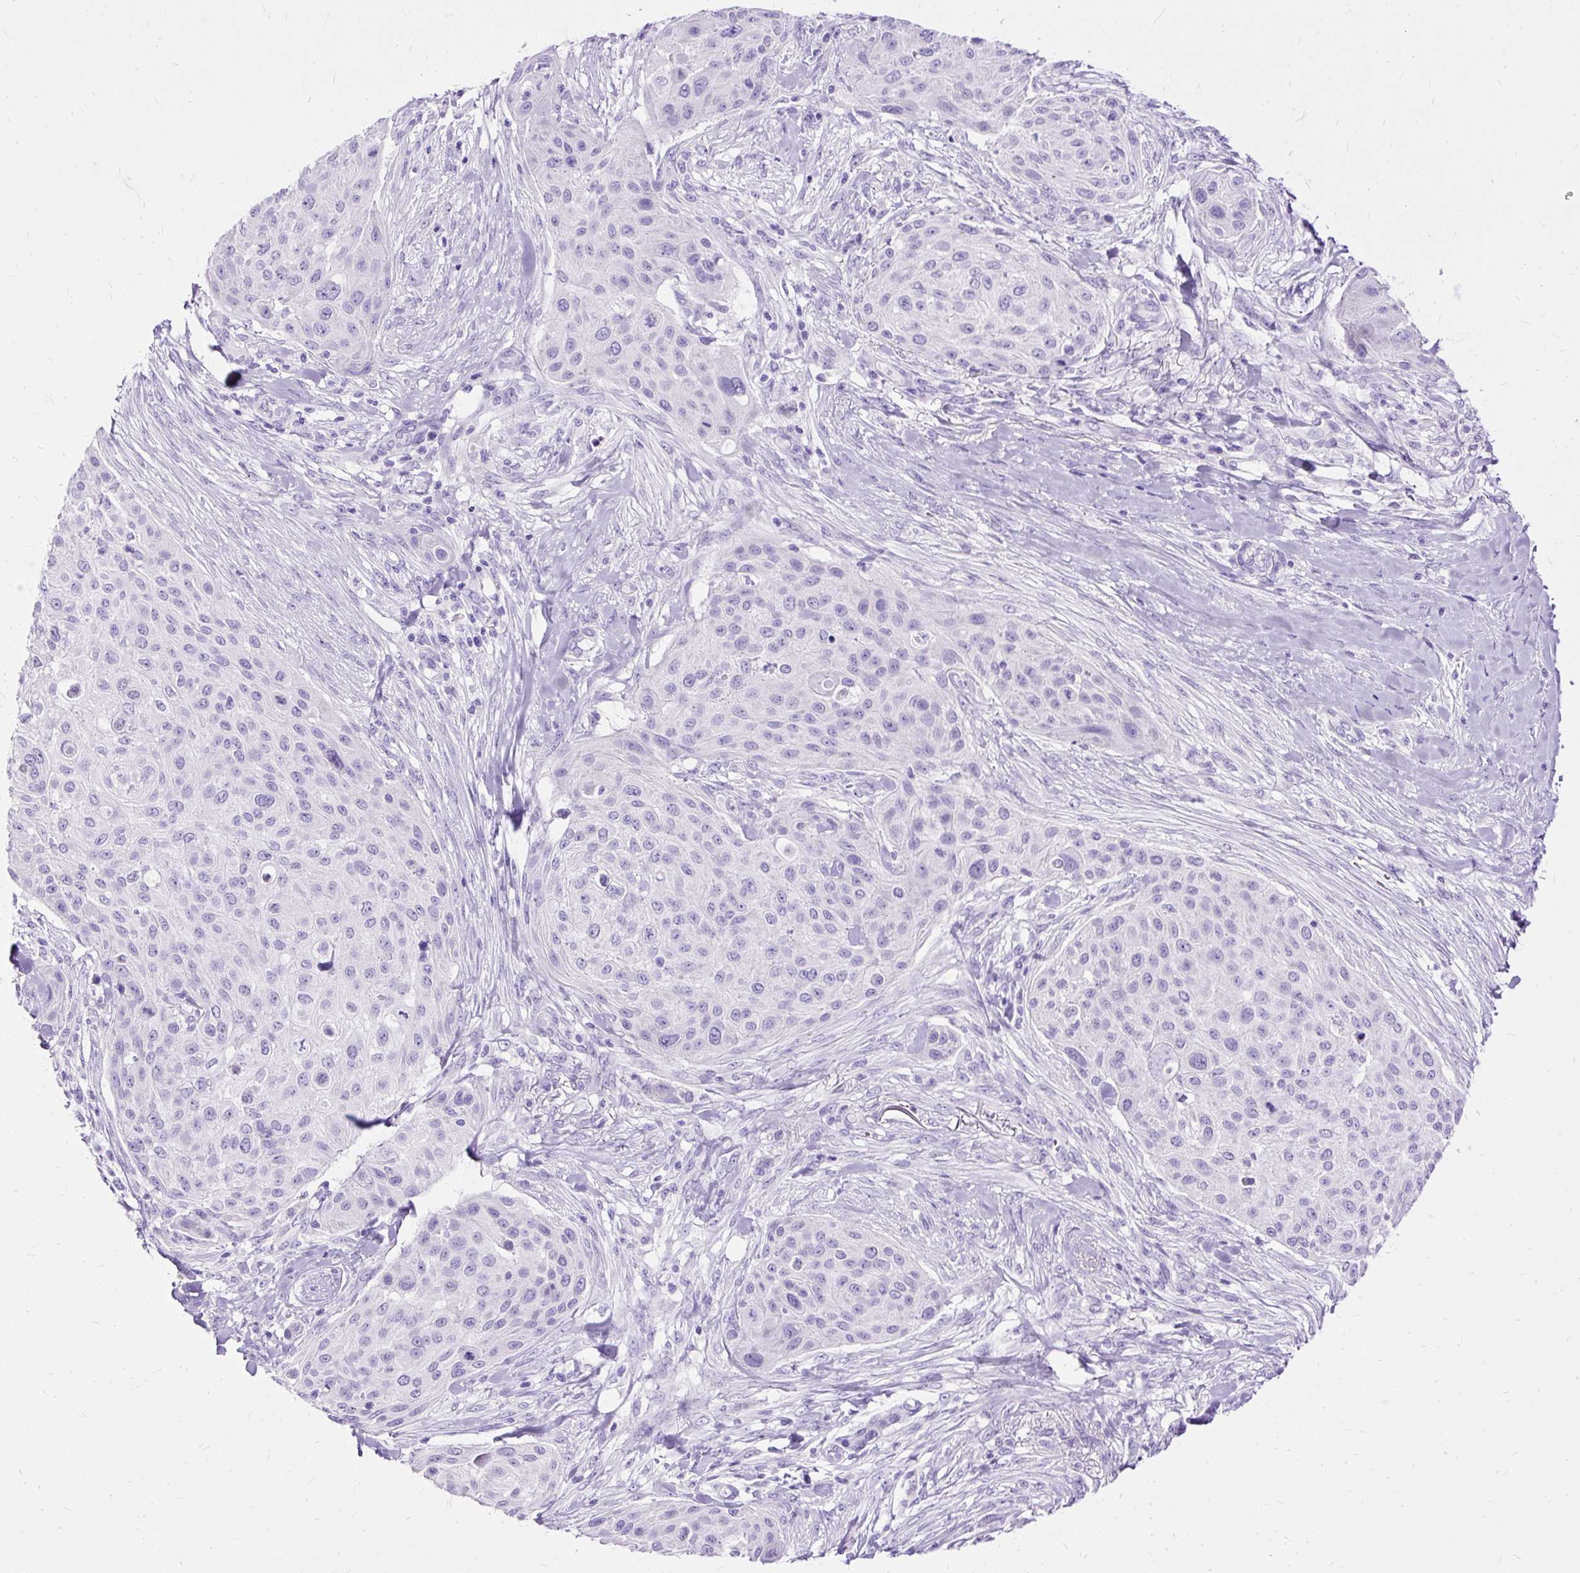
{"staining": {"intensity": "negative", "quantity": "none", "location": "none"}, "tissue": "skin cancer", "cell_type": "Tumor cells", "image_type": "cancer", "snomed": [{"axis": "morphology", "description": "Squamous cell carcinoma, NOS"}, {"axis": "topography", "description": "Skin"}], "caption": "There is no significant positivity in tumor cells of skin cancer. The staining is performed using DAB (3,3'-diaminobenzidine) brown chromogen with nuclei counter-stained in using hematoxylin.", "gene": "HEY1", "patient": {"sex": "female", "age": 87}}